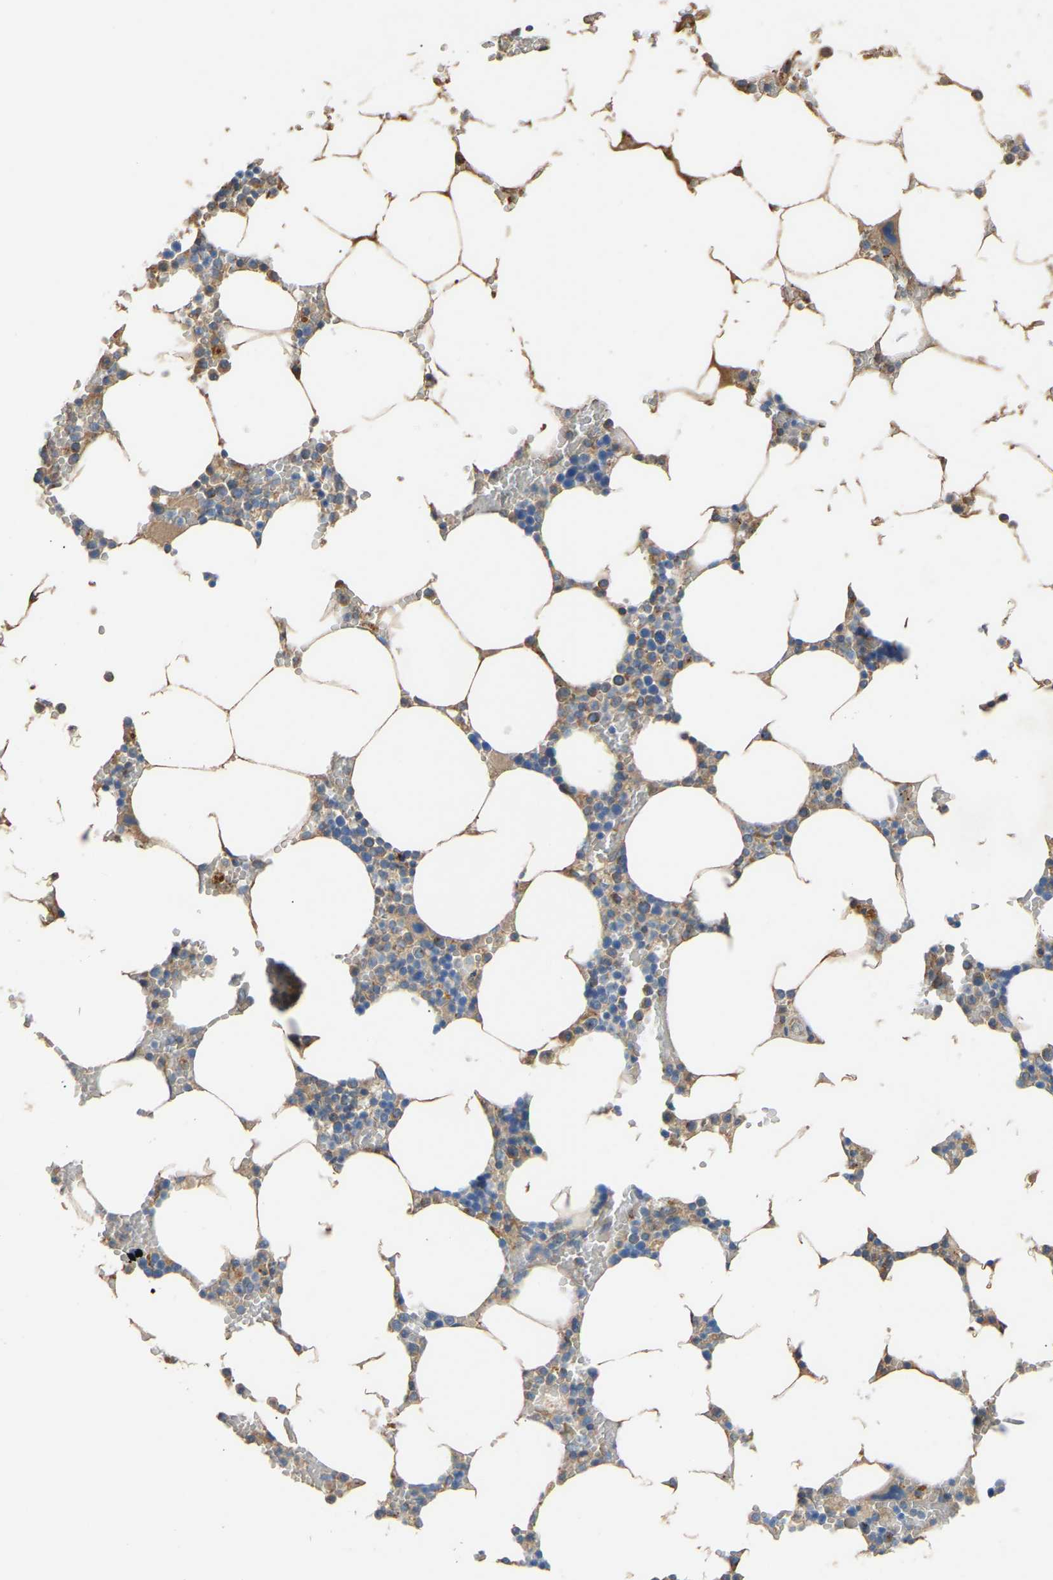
{"staining": {"intensity": "moderate", "quantity": "25%-75%", "location": "cytoplasmic/membranous"}, "tissue": "bone marrow", "cell_type": "Hematopoietic cells", "image_type": "normal", "snomed": [{"axis": "morphology", "description": "Normal tissue, NOS"}, {"axis": "topography", "description": "Bone marrow"}], "caption": "A brown stain highlights moderate cytoplasmic/membranous expression of a protein in hematopoietic cells of unremarkable bone marrow. Using DAB (3,3'-diaminobenzidine) (brown) and hematoxylin (blue) stains, captured at high magnification using brightfield microscopy.", "gene": "RGP1", "patient": {"sex": "male", "age": 70}}